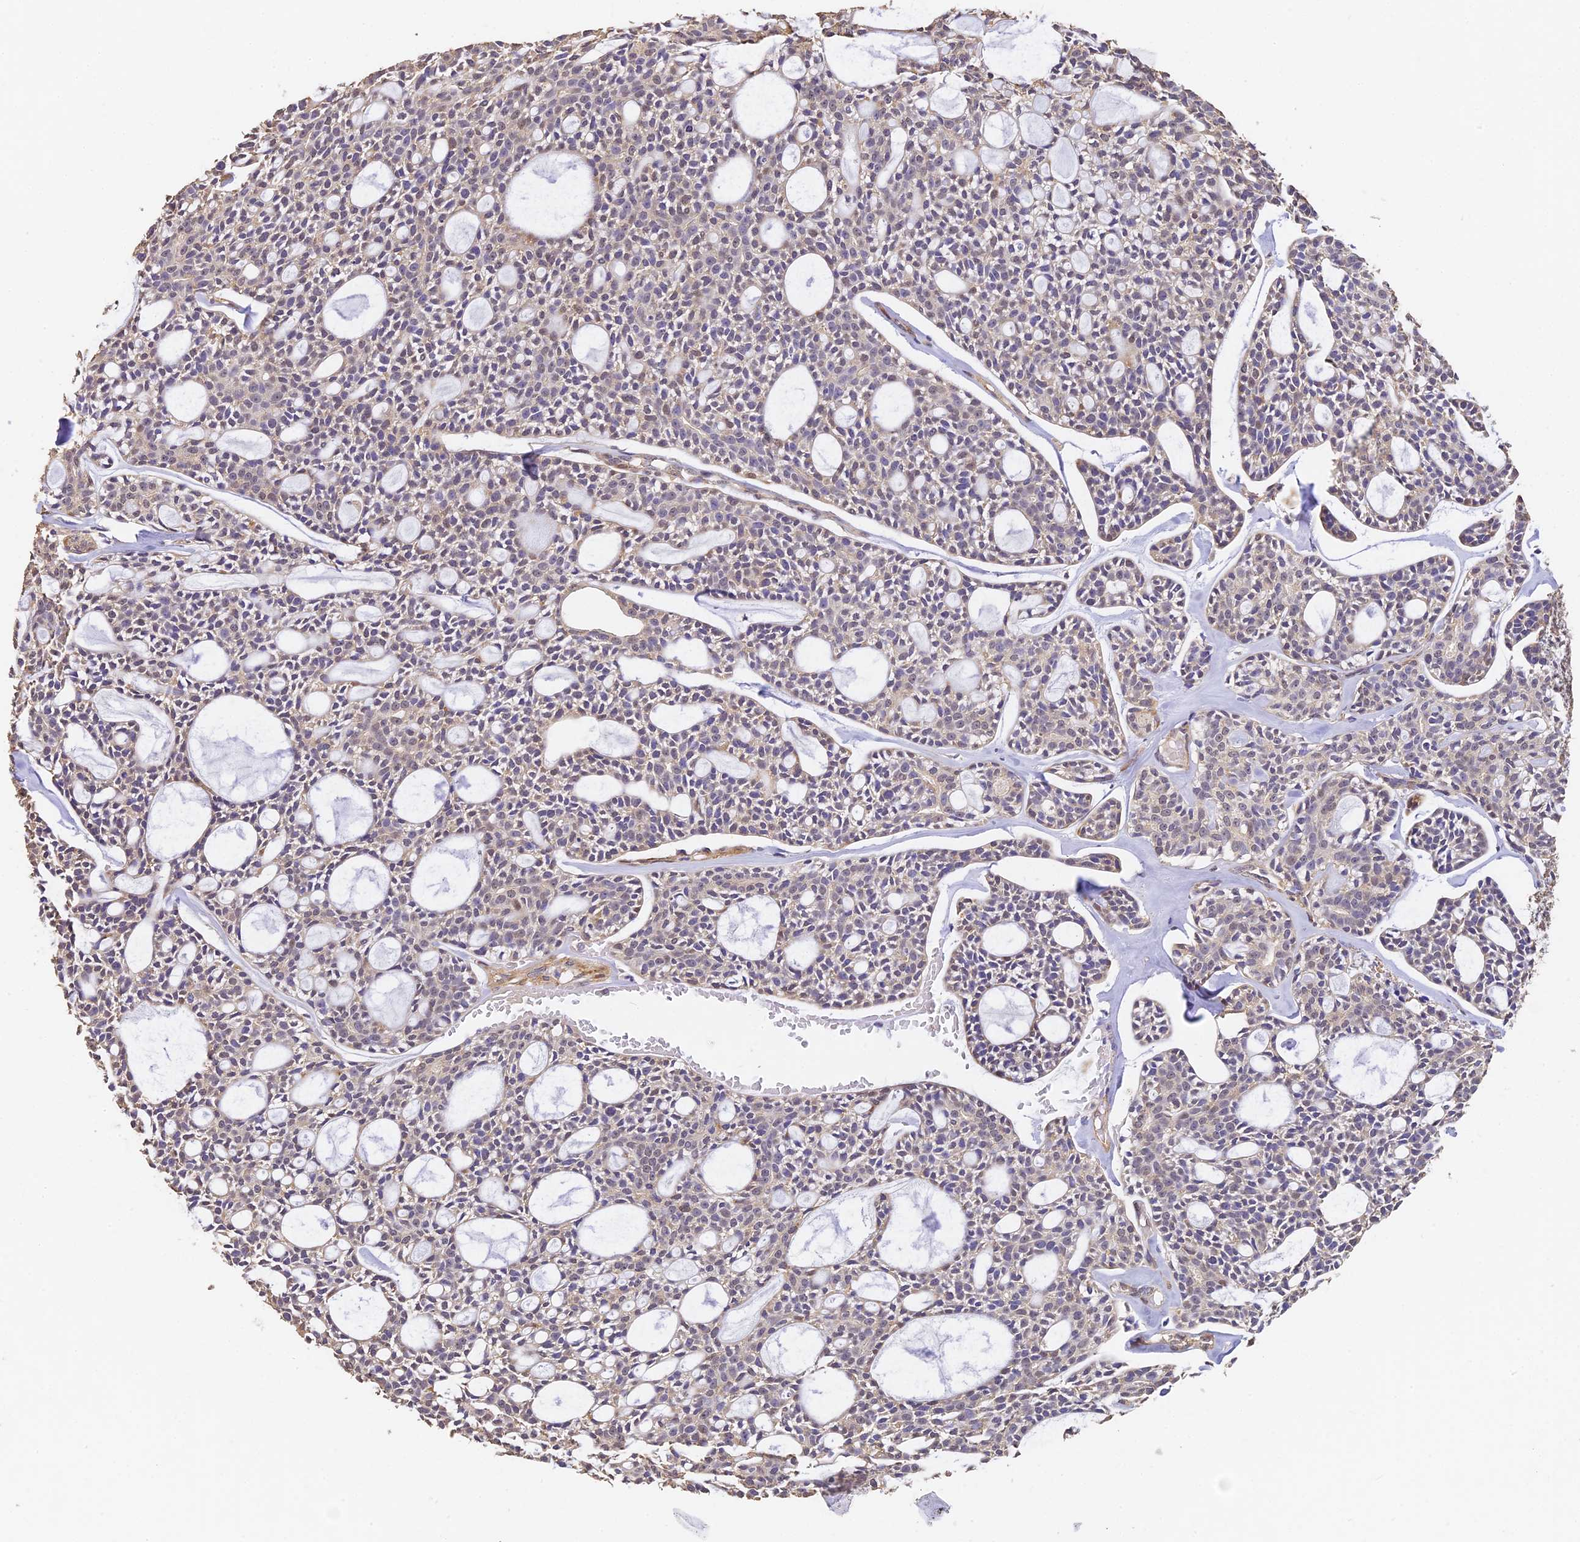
{"staining": {"intensity": "negative", "quantity": "none", "location": "none"}, "tissue": "head and neck cancer", "cell_type": "Tumor cells", "image_type": "cancer", "snomed": [{"axis": "morphology", "description": "Adenocarcinoma, NOS"}, {"axis": "topography", "description": "Salivary gland"}, {"axis": "topography", "description": "Head-Neck"}], "caption": "DAB (3,3'-diaminobenzidine) immunohistochemical staining of head and neck adenocarcinoma displays no significant expression in tumor cells.", "gene": "SLC11A1", "patient": {"sex": "male", "age": 55}}